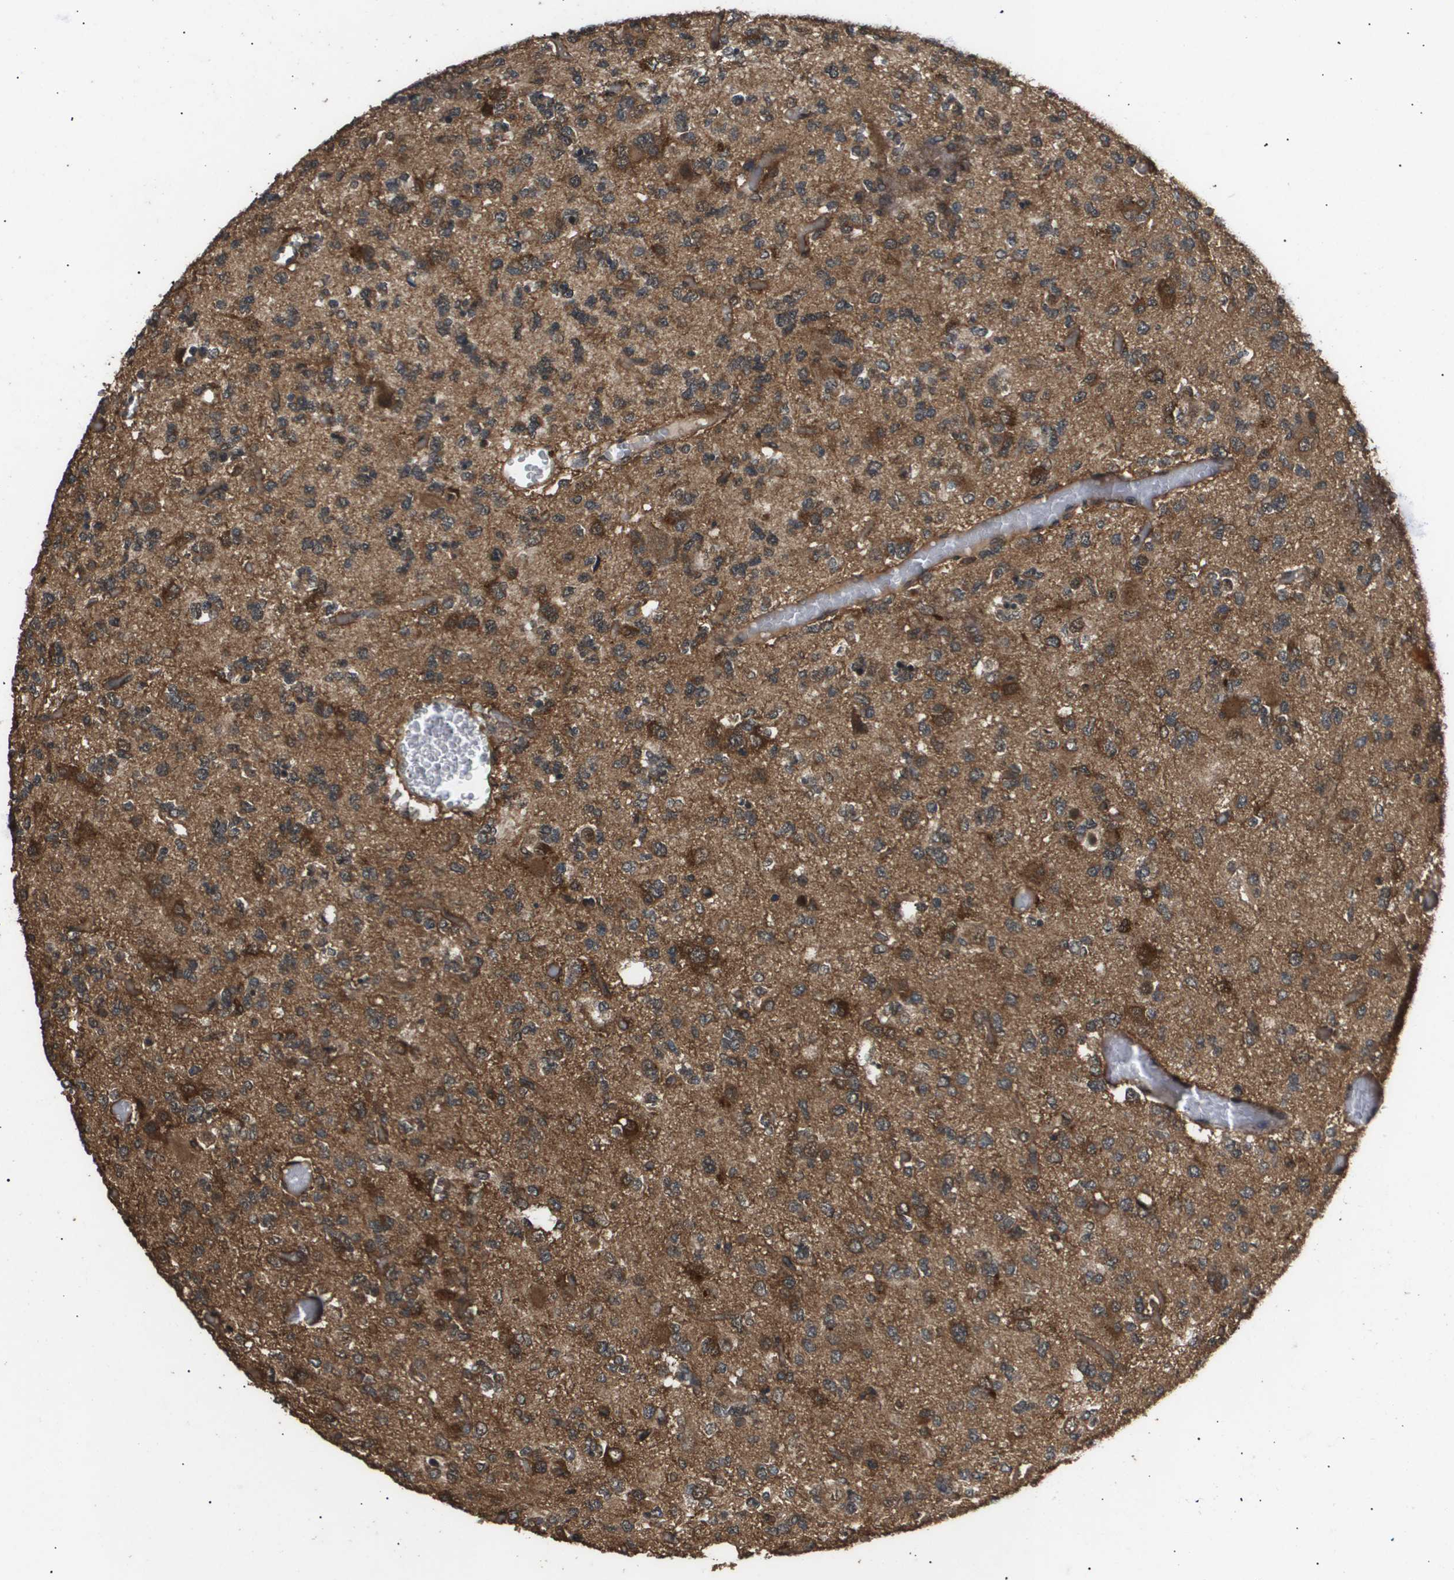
{"staining": {"intensity": "moderate", "quantity": "25%-75%", "location": "cytoplasmic/membranous"}, "tissue": "glioma", "cell_type": "Tumor cells", "image_type": "cancer", "snomed": [{"axis": "morphology", "description": "Glioma, malignant, Low grade"}, {"axis": "topography", "description": "Brain"}], "caption": "This is a micrograph of immunohistochemistry staining of malignant glioma (low-grade), which shows moderate positivity in the cytoplasmic/membranous of tumor cells.", "gene": "ING1", "patient": {"sex": "male", "age": 38}}